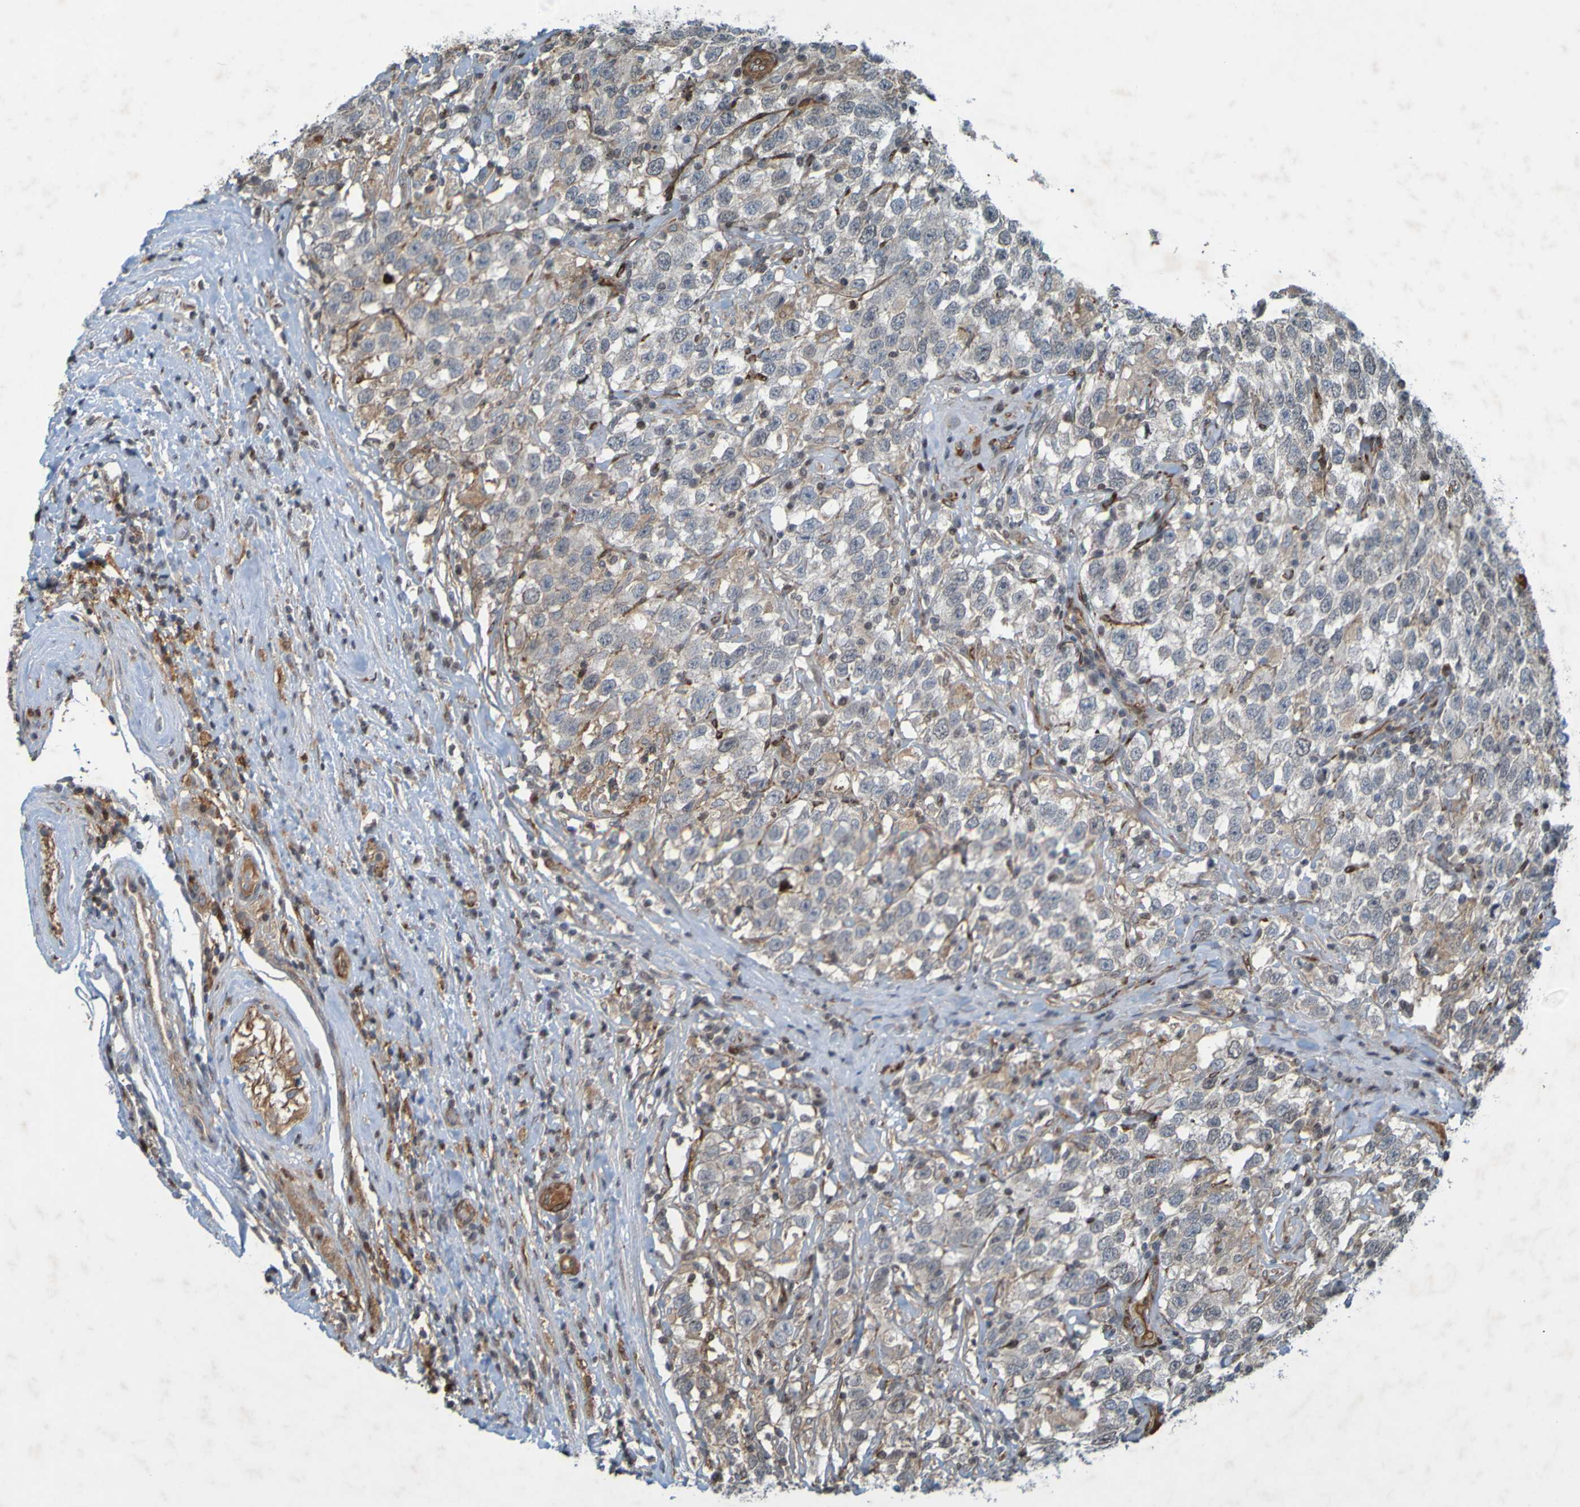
{"staining": {"intensity": "negative", "quantity": "none", "location": "none"}, "tissue": "testis cancer", "cell_type": "Tumor cells", "image_type": "cancer", "snomed": [{"axis": "morphology", "description": "Seminoma, NOS"}, {"axis": "topography", "description": "Testis"}], "caption": "Immunohistochemistry image of testis seminoma stained for a protein (brown), which demonstrates no positivity in tumor cells.", "gene": "GUCY1A1", "patient": {"sex": "male", "age": 41}}